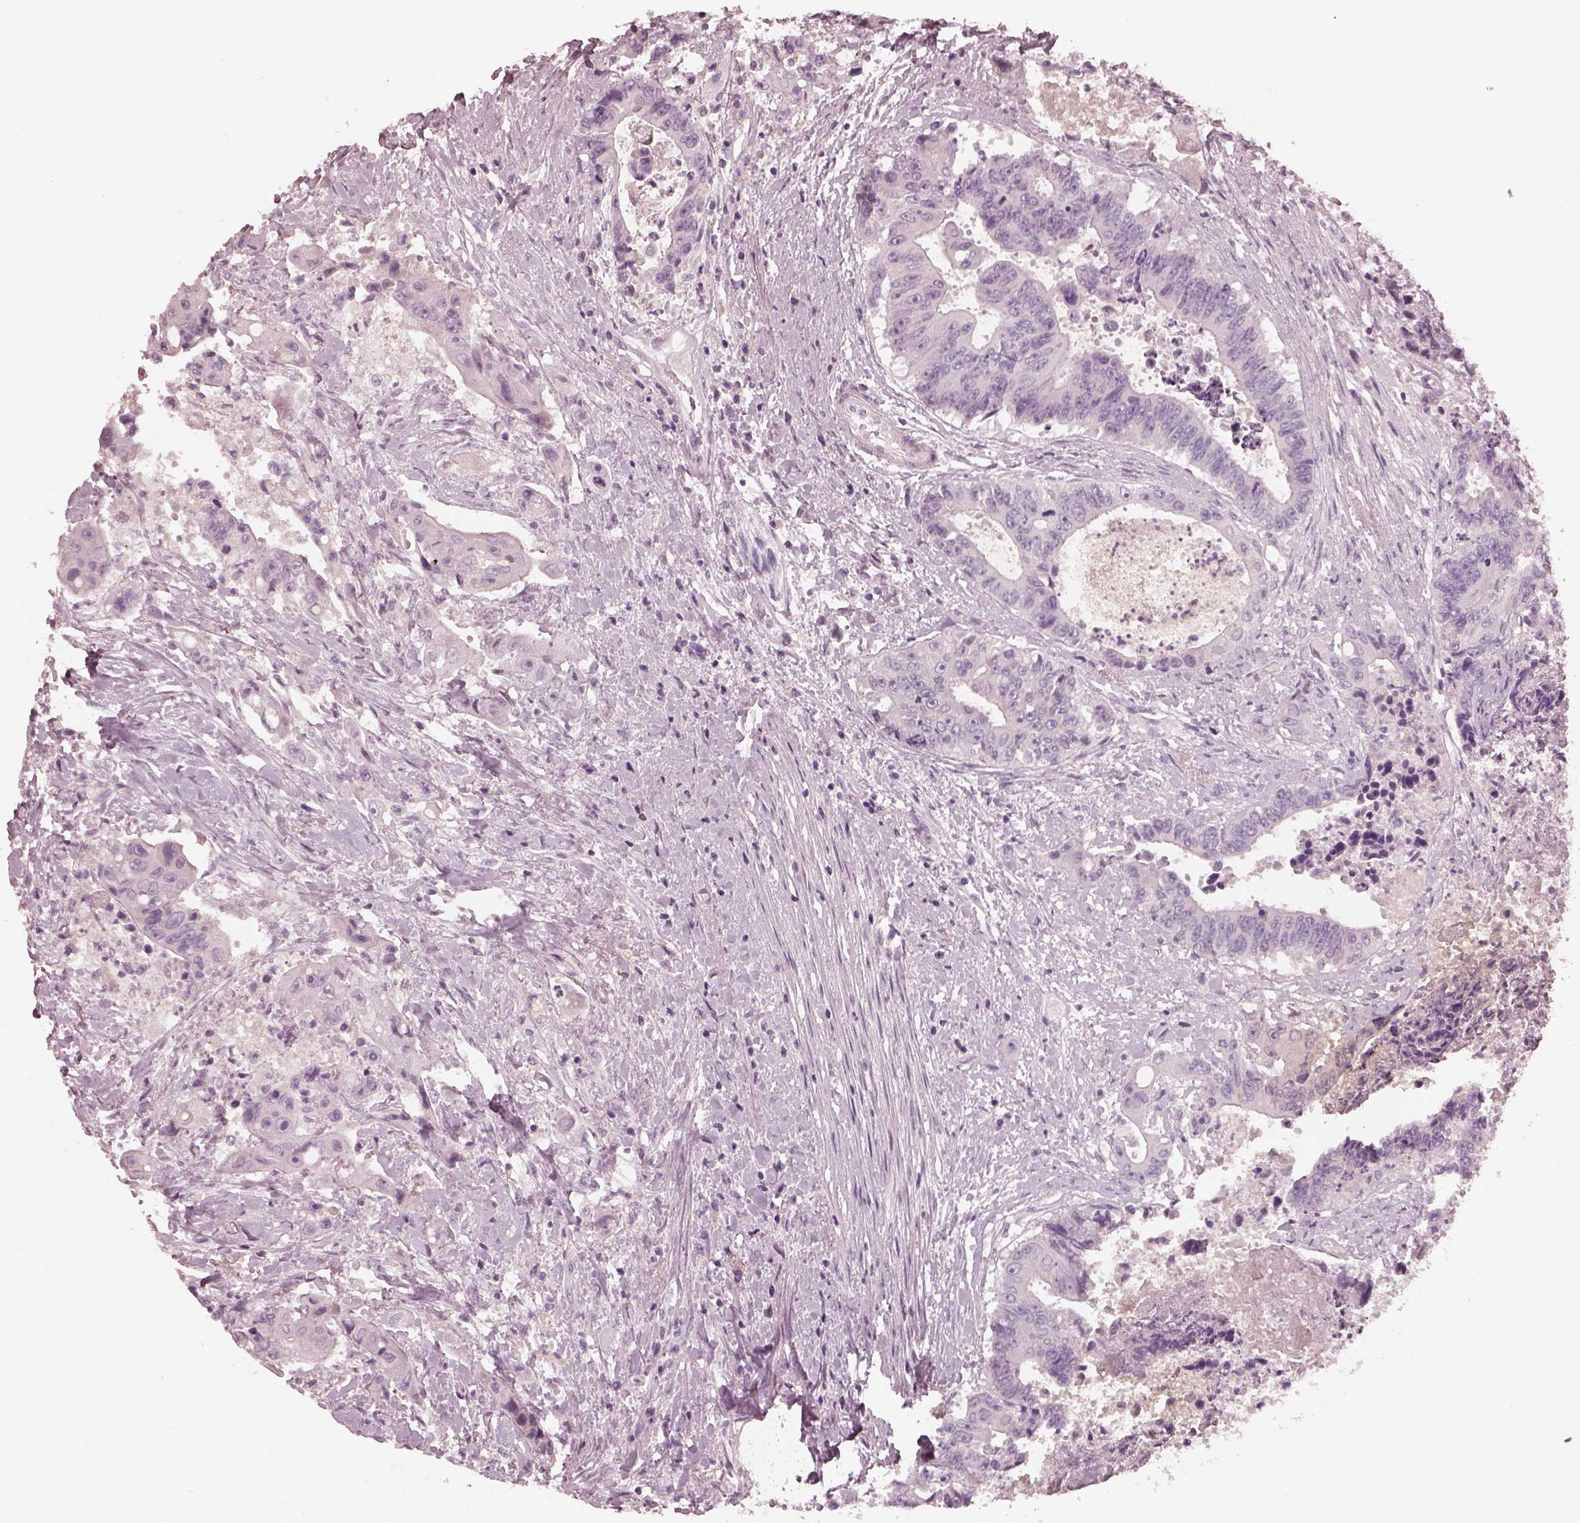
{"staining": {"intensity": "negative", "quantity": "none", "location": "none"}, "tissue": "colorectal cancer", "cell_type": "Tumor cells", "image_type": "cancer", "snomed": [{"axis": "morphology", "description": "Adenocarcinoma, NOS"}, {"axis": "topography", "description": "Rectum"}], "caption": "Immunohistochemical staining of colorectal adenocarcinoma demonstrates no significant expression in tumor cells.", "gene": "OPTC", "patient": {"sex": "male", "age": 54}}